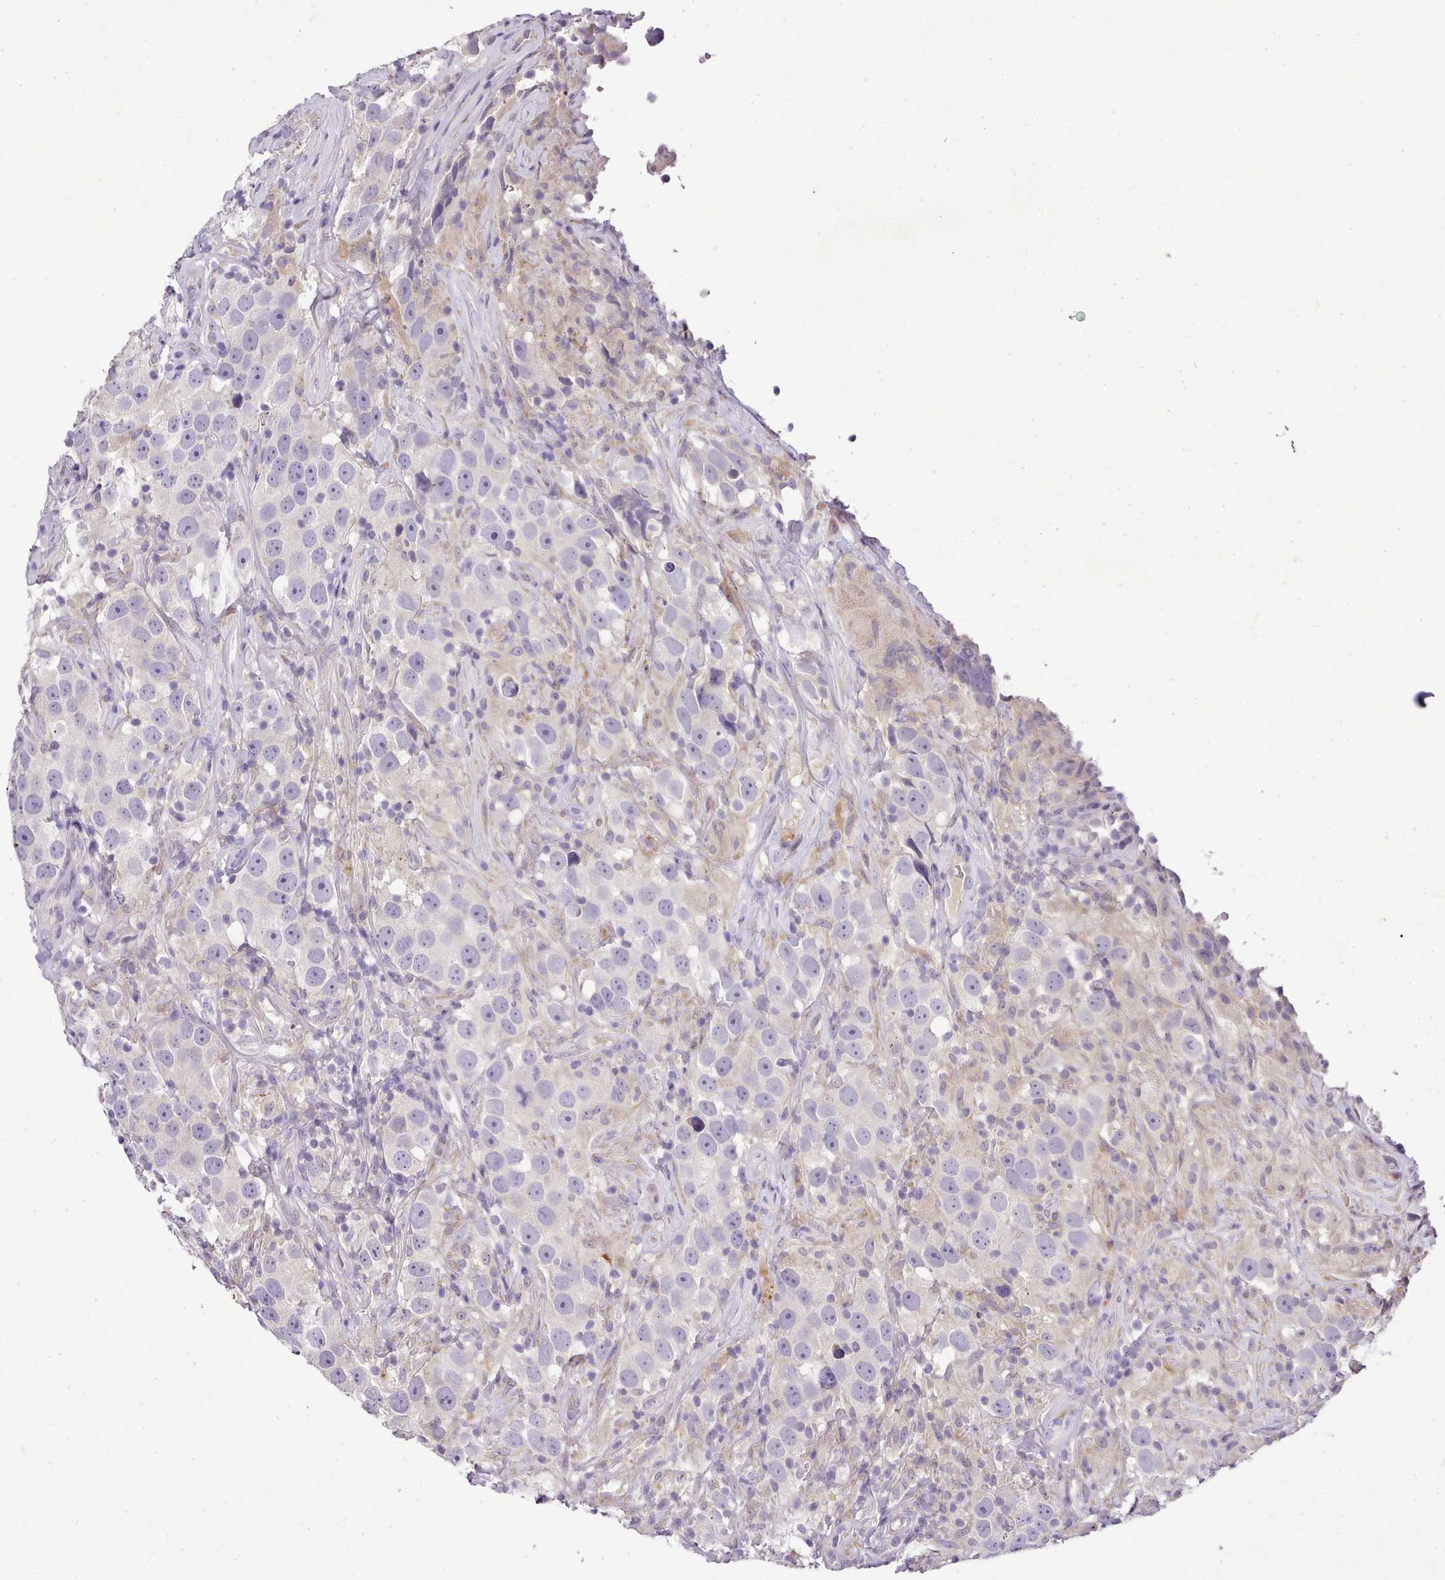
{"staining": {"intensity": "negative", "quantity": "none", "location": "none"}, "tissue": "testis cancer", "cell_type": "Tumor cells", "image_type": "cancer", "snomed": [{"axis": "morphology", "description": "Seminoma, NOS"}, {"axis": "topography", "description": "Testis"}], "caption": "DAB immunohistochemical staining of human testis seminoma exhibits no significant positivity in tumor cells.", "gene": "FAM83E", "patient": {"sex": "male", "age": 49}}